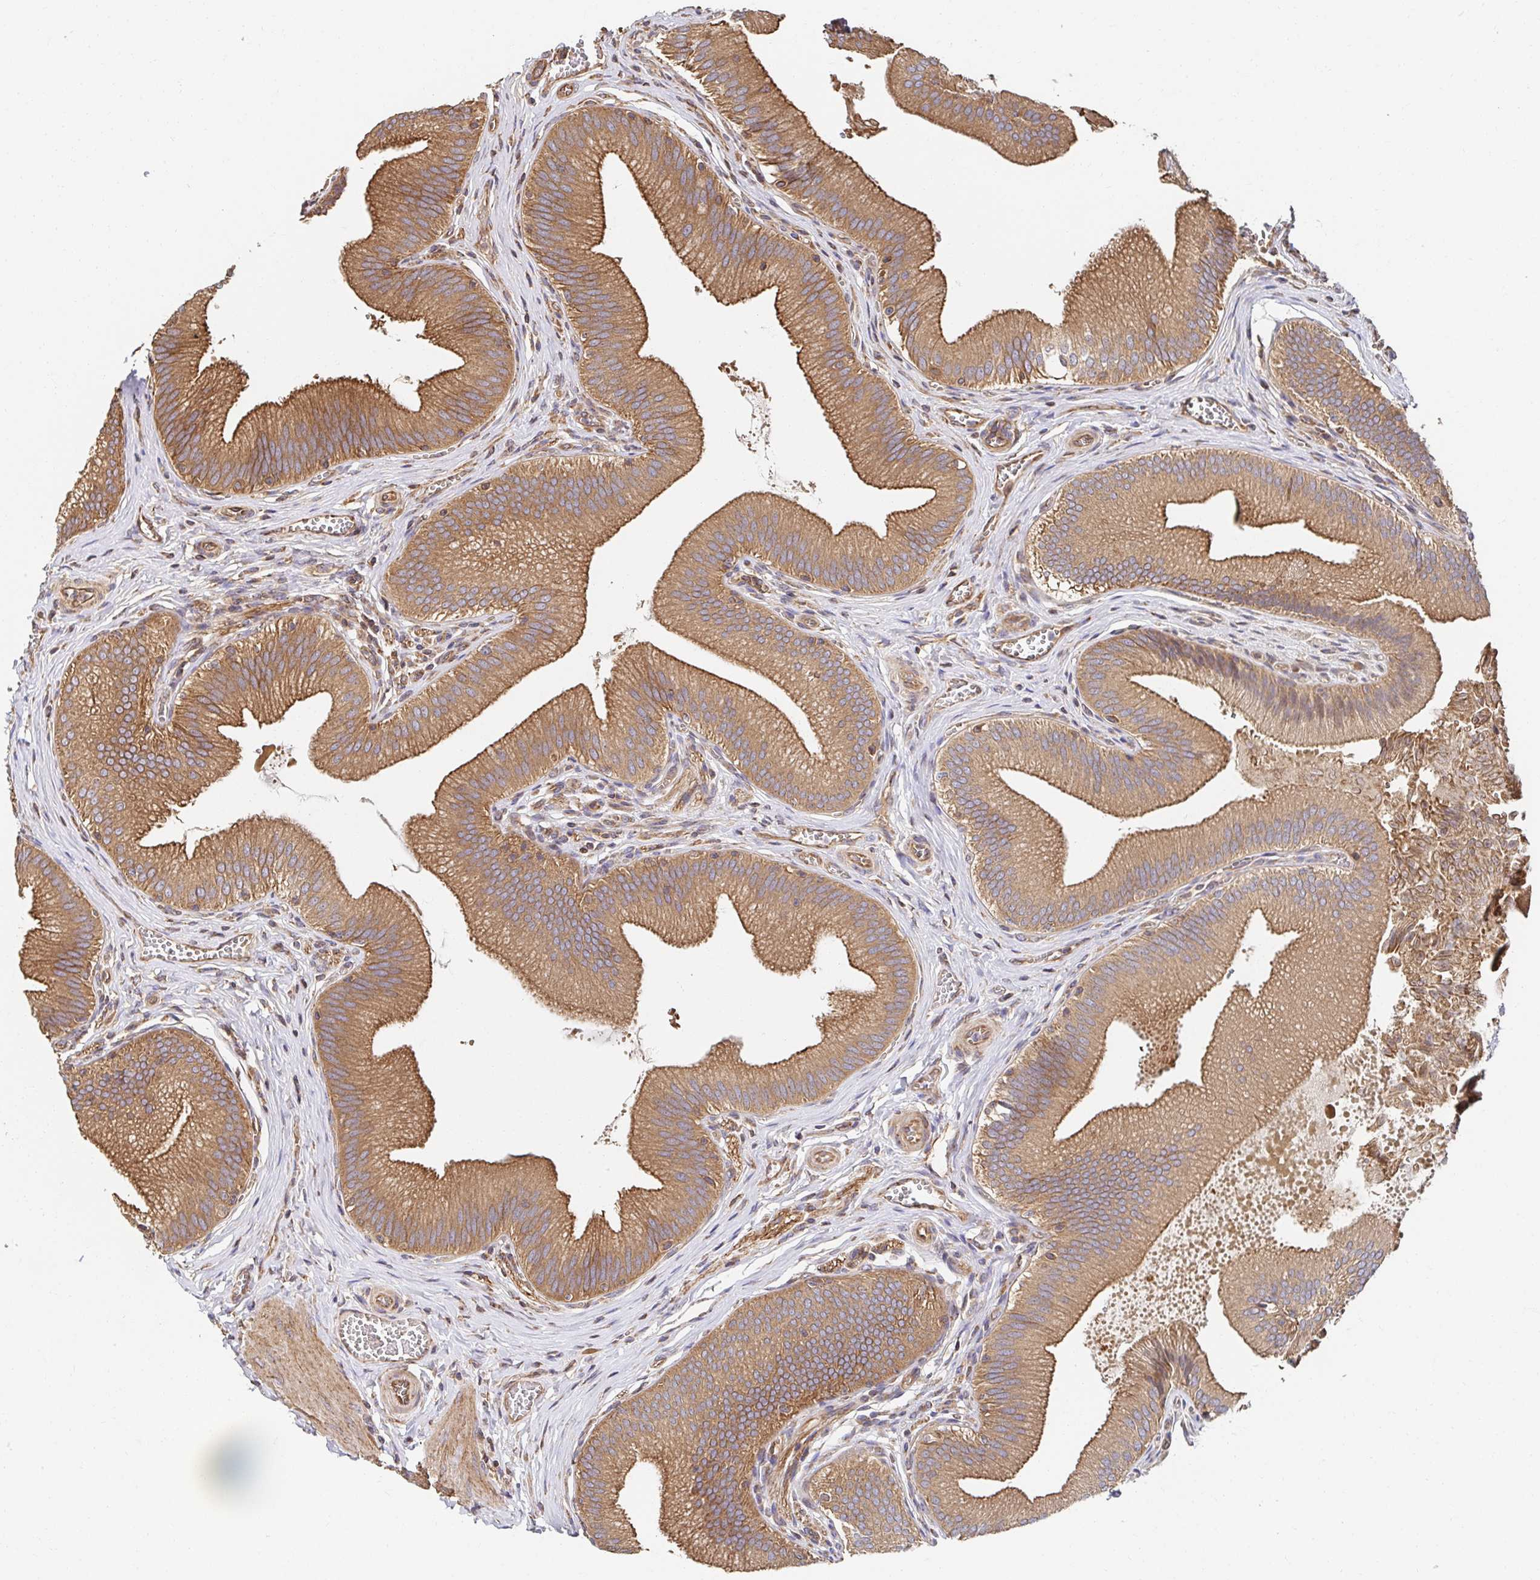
{"staining": {"intensity": "moderate", "quantity": ">75%", "location": "cytoplasmic/membranous"}, "tissue": "gallbladder", "cell_type": "Glandular cells", "image_type": "normal", "snomed": [{"axis": "morphology", "description": "Normal tissue, NOS"}, {"axis": "topography", "description": "Gallbladder"}], "caption": "High-power microscopy captured an immunohistochemistry (IHC) photomicrograph of unremarkable gallbladder, revealing moderate cytoplasmic/membranous expression in about >75% of glandular cells.", "gene": "APBB1", "patient": {"sex": "male", "age": 17}}